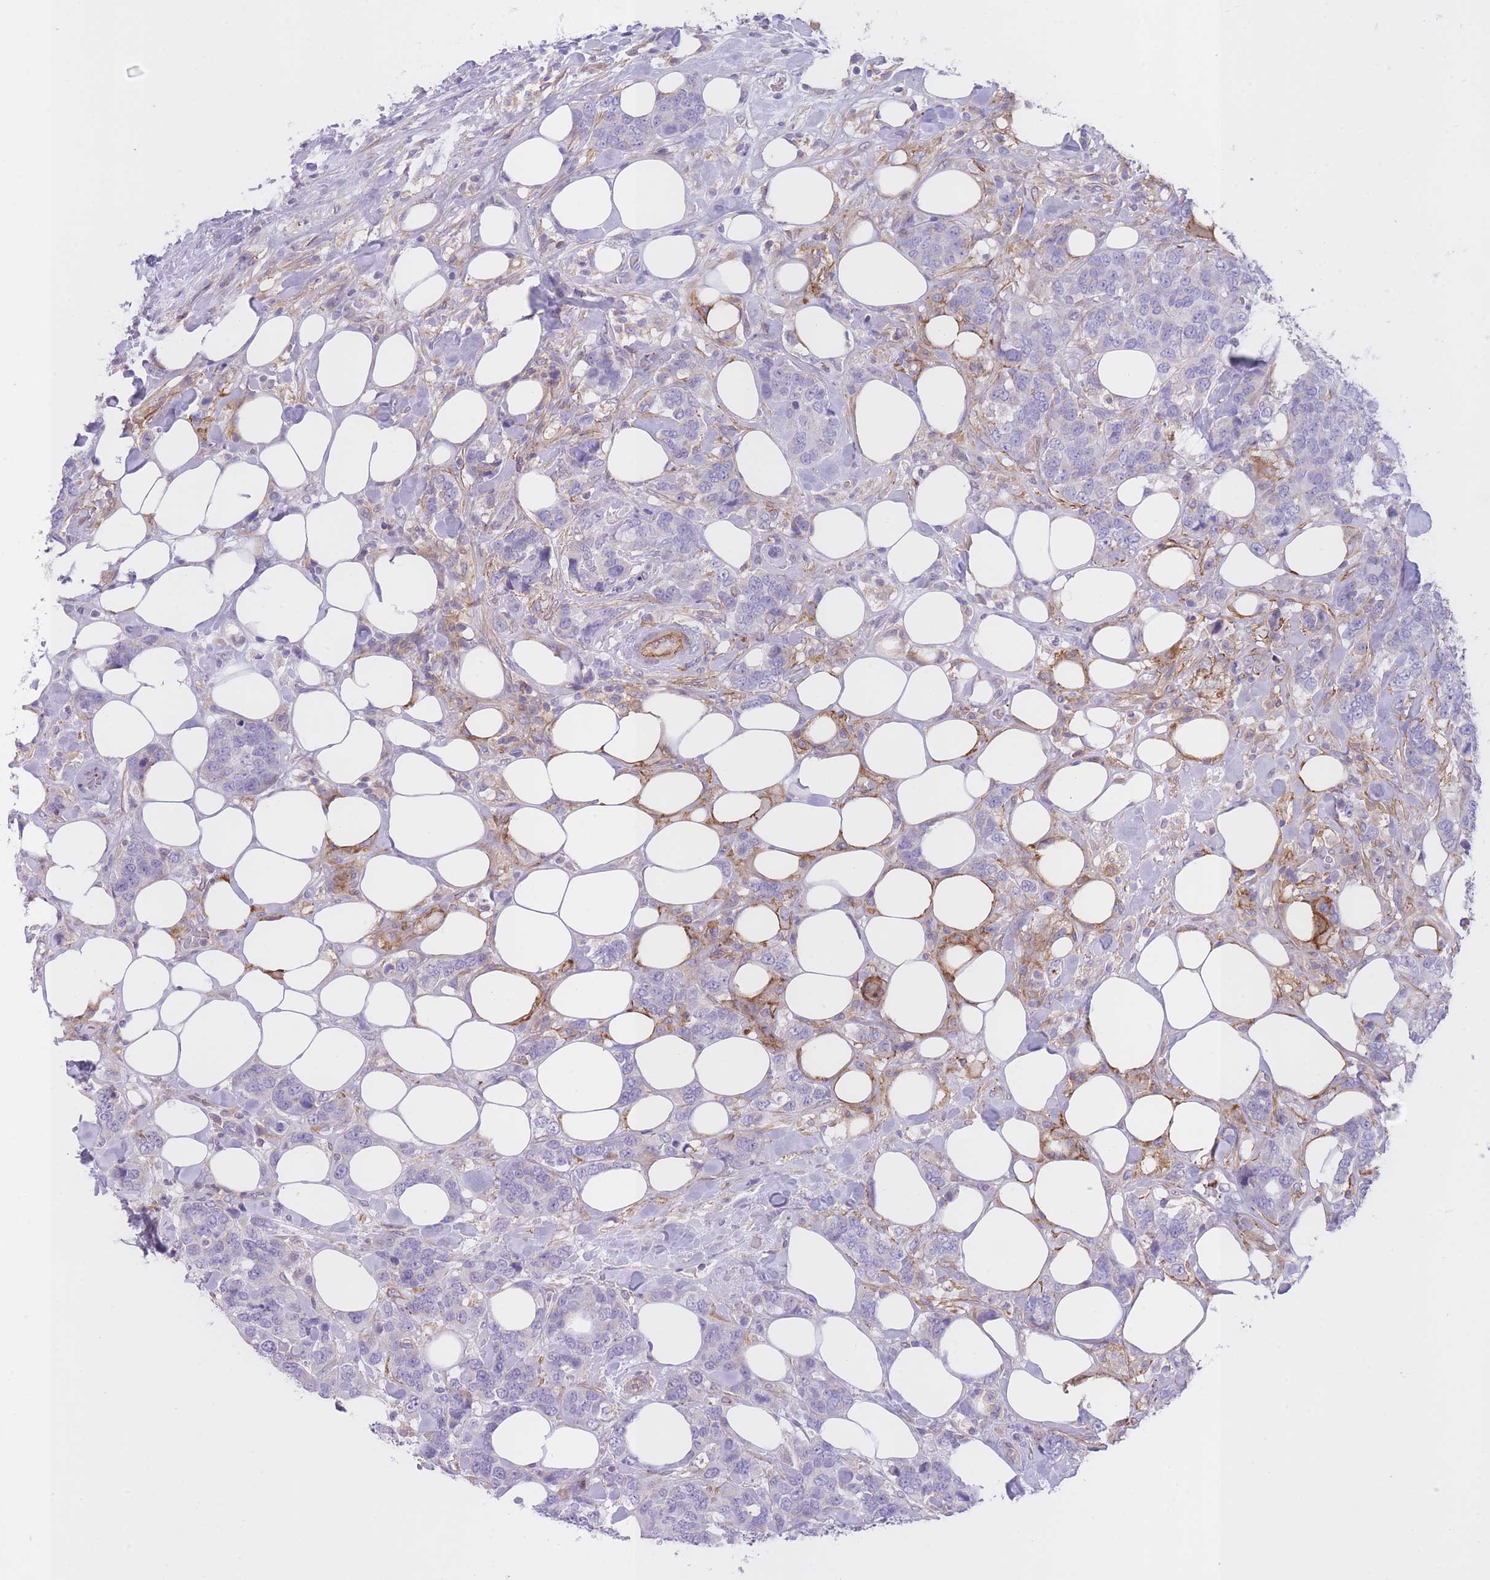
{"staining": {"intensity": "negative", "quantity": "none", "location": "none"}, "tissue": "breast cancer", "cell_type": "Tumor cells", "image_type": "cancer", "snomed": [{"axis": "morphology", "description": "Lobular carcinoma"}, {"axis": "topography", "description": "Breast"}], "caption": "Lobular carcinoma (breast) was stained to show a protein in brown. There is no significant positivity in tumor cells.", "gene": "LDB3", "patient": {"sex": "female", "age": 59}}